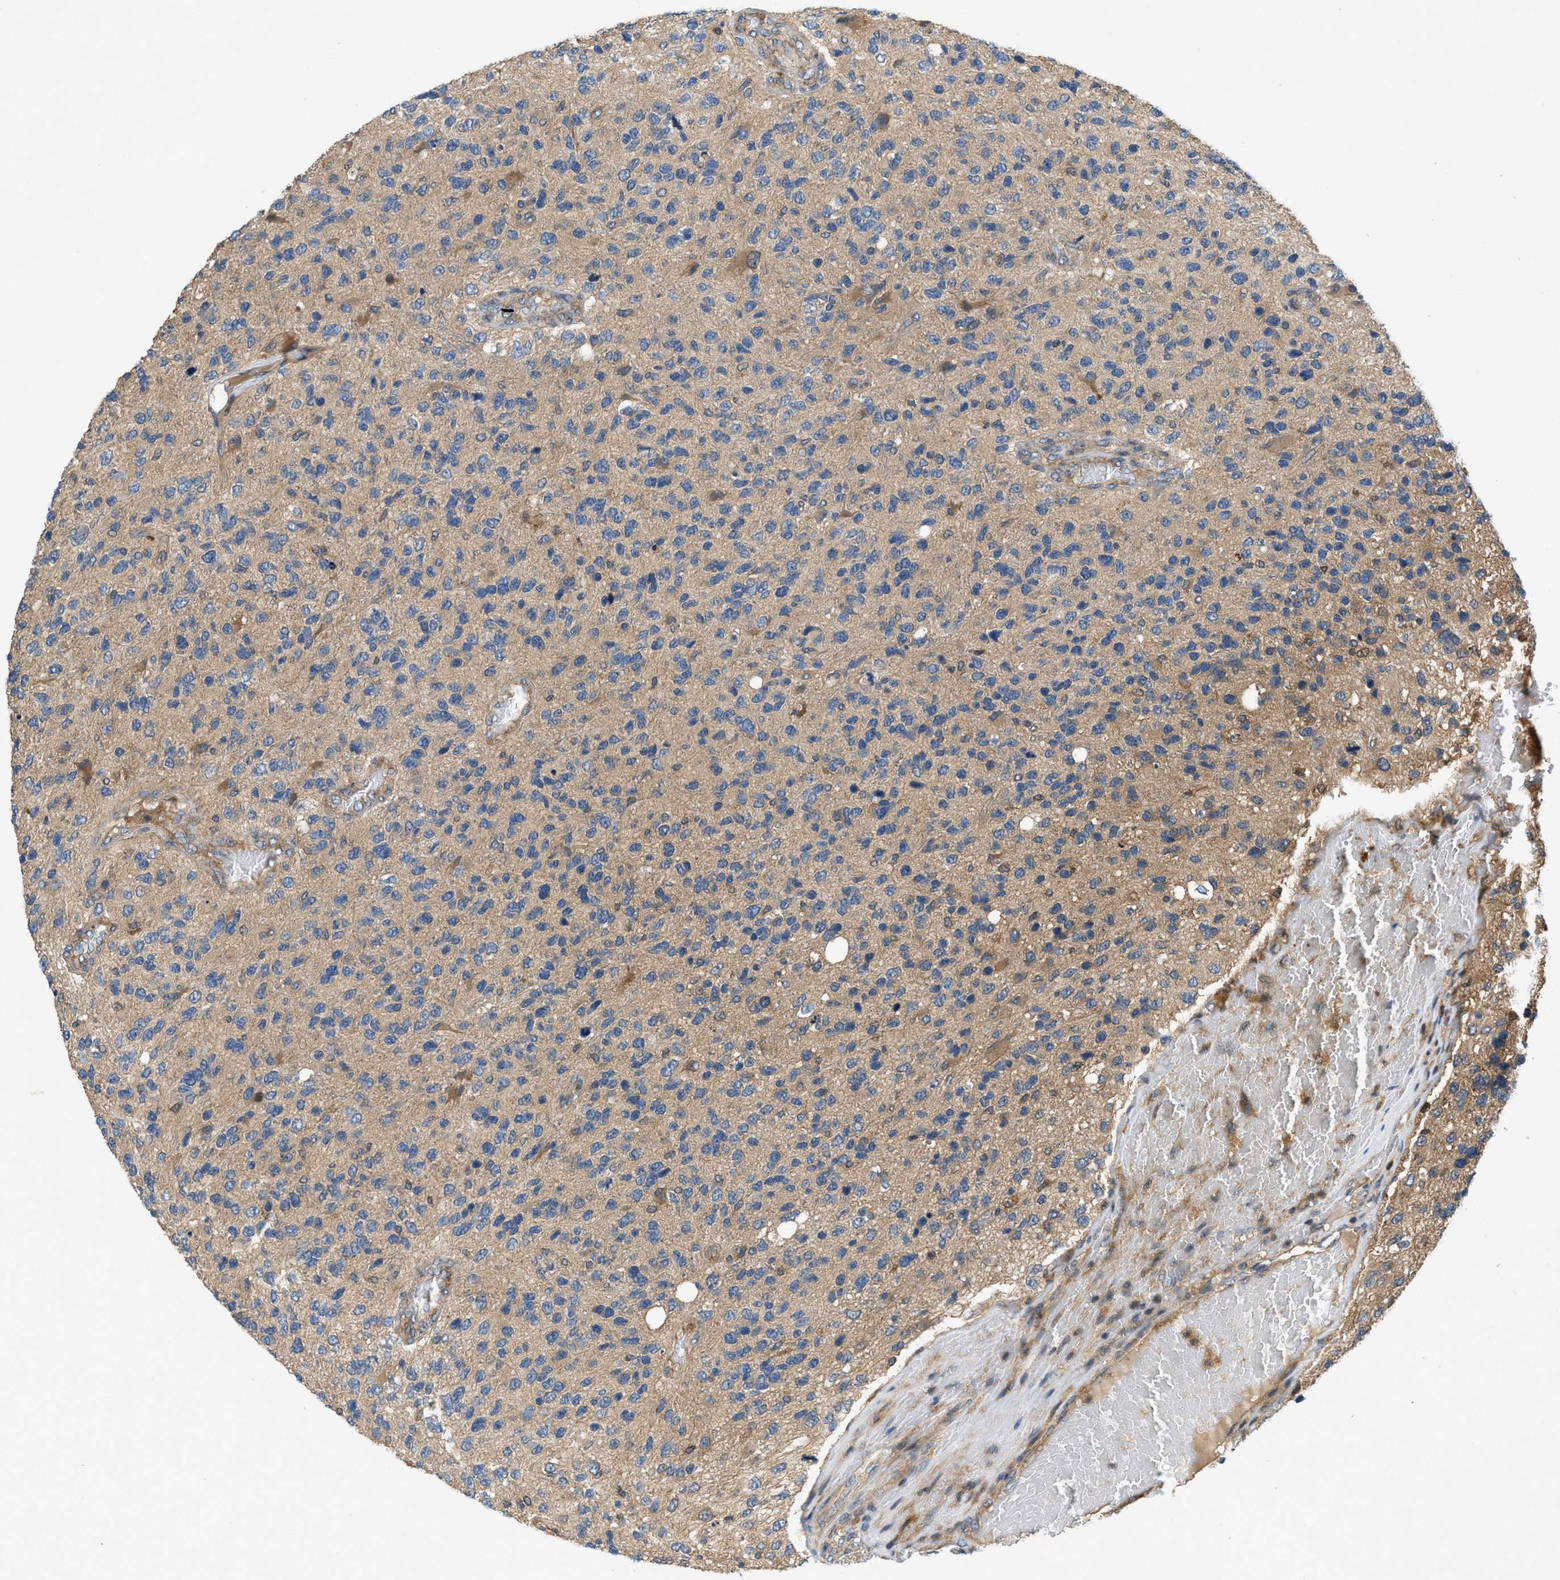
{"staining": {"intensity": "weak", "quantity": "25%-75%", "location": "cytoplasmic/membranous"}, "tissue": "glioma", "cell_type": "Tumor cells", "image_type": "cancer", "snomed": [{"axis": "morphology", "description": "Glioma, malignant, High grade"}, {"axis": "topography", "description": "Brain"}], "caption": "Glioma tissue displays weak cytoplasmic/membranous positivity in about 25%-75% of tumor cells", "gene": "GPR31", "patient": {"sex": "female", "age": 58}}